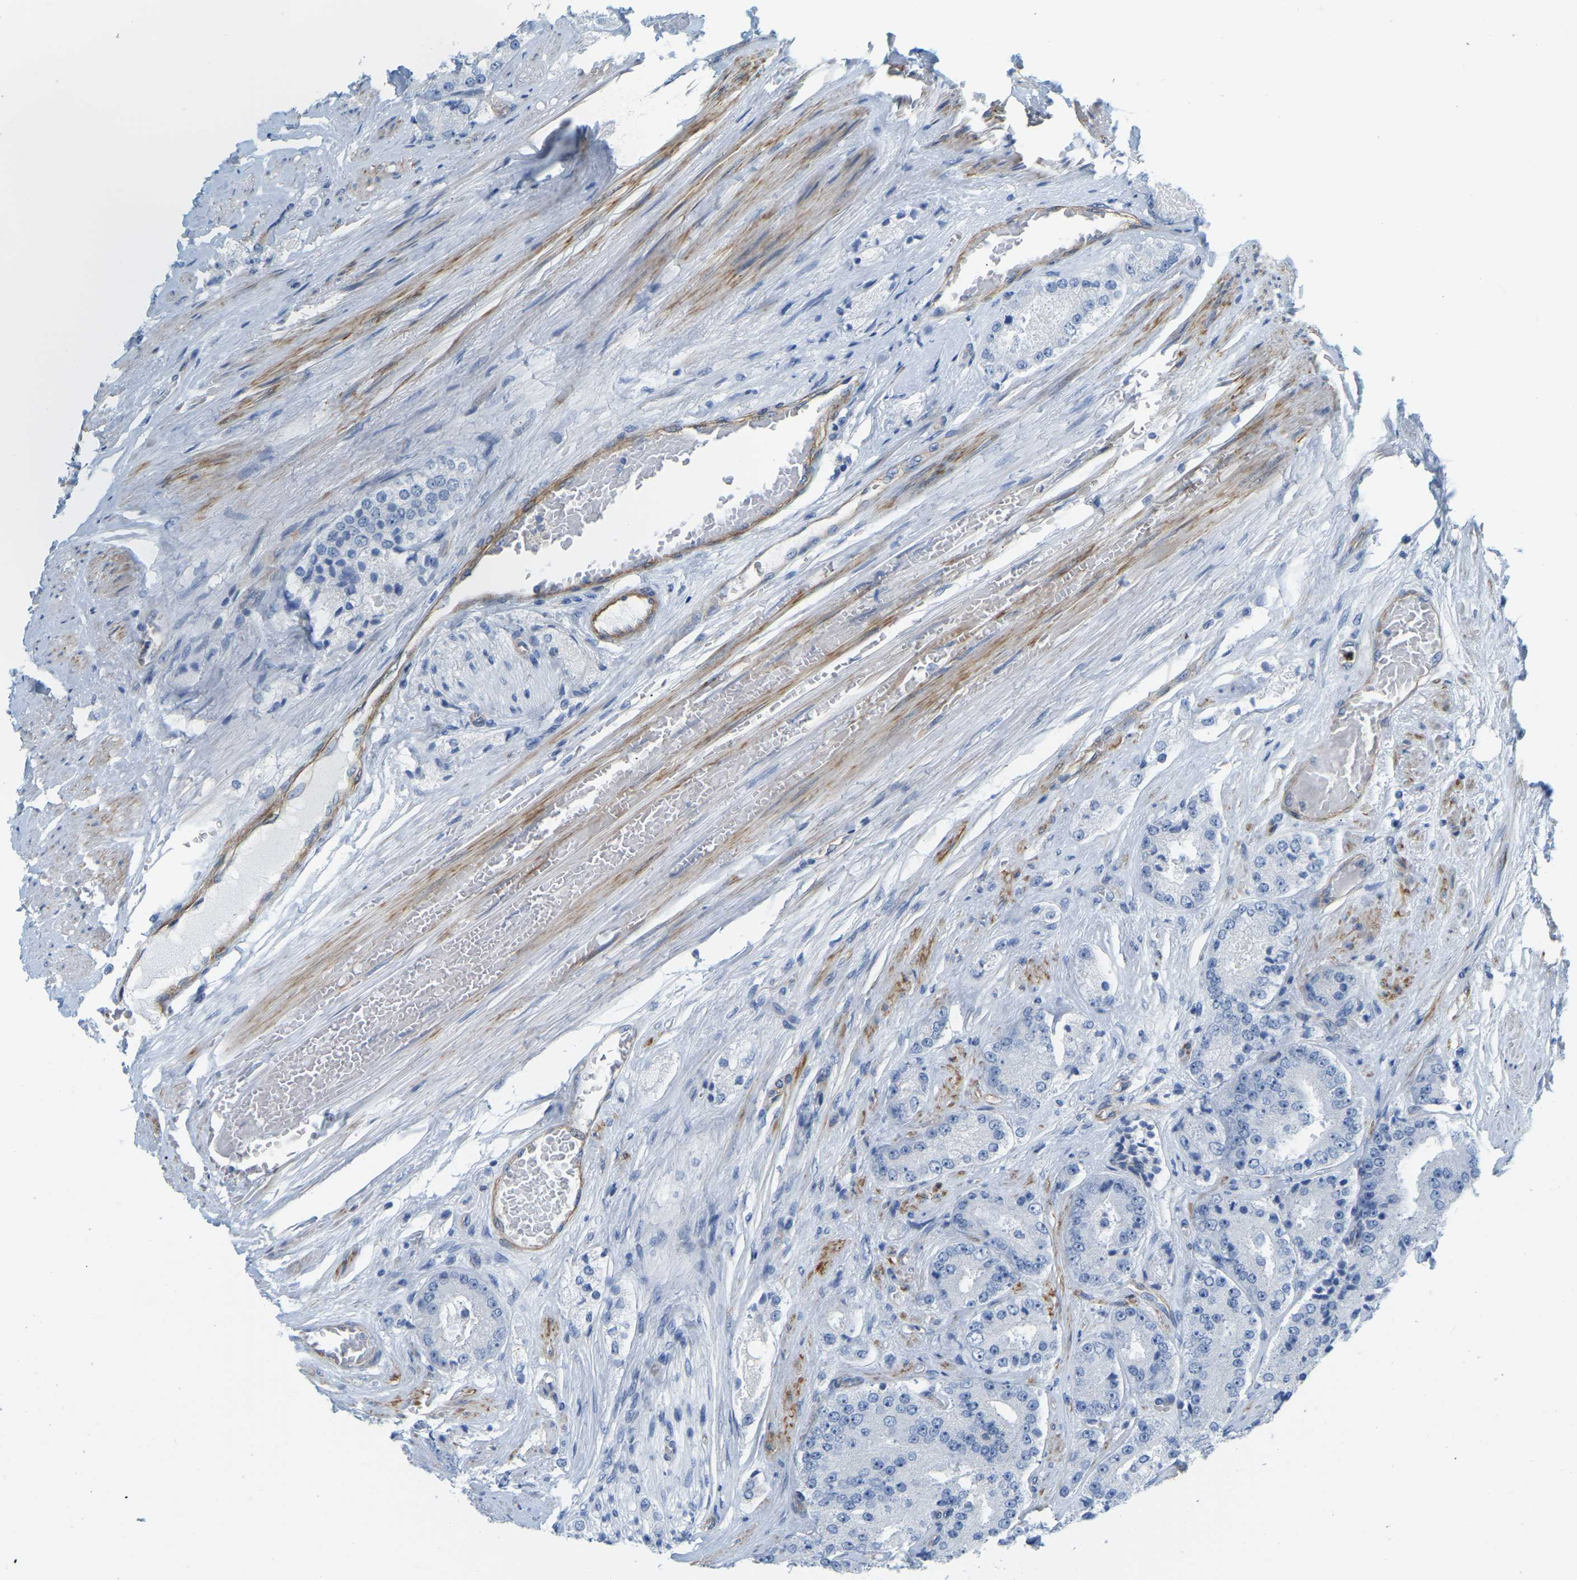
{"staining": {"intensity": "negative", "quantity": "none", "location": "none"}, "tissue": "prostate cancer", "cell_type": "Tumor cells", "image_type": "cancer", "snomed": [{"axis": "morphology", "description": "Adenocarcinoma, High grade"}, {"axis": "topography", "description": "Prostate"}], "caption": "This is a histopathology image of IHC staining of prostate cancer, which shows no positivity in tumor cells.", "gene": "MYL3", "patient": {"sex": "male", "age": 65}}